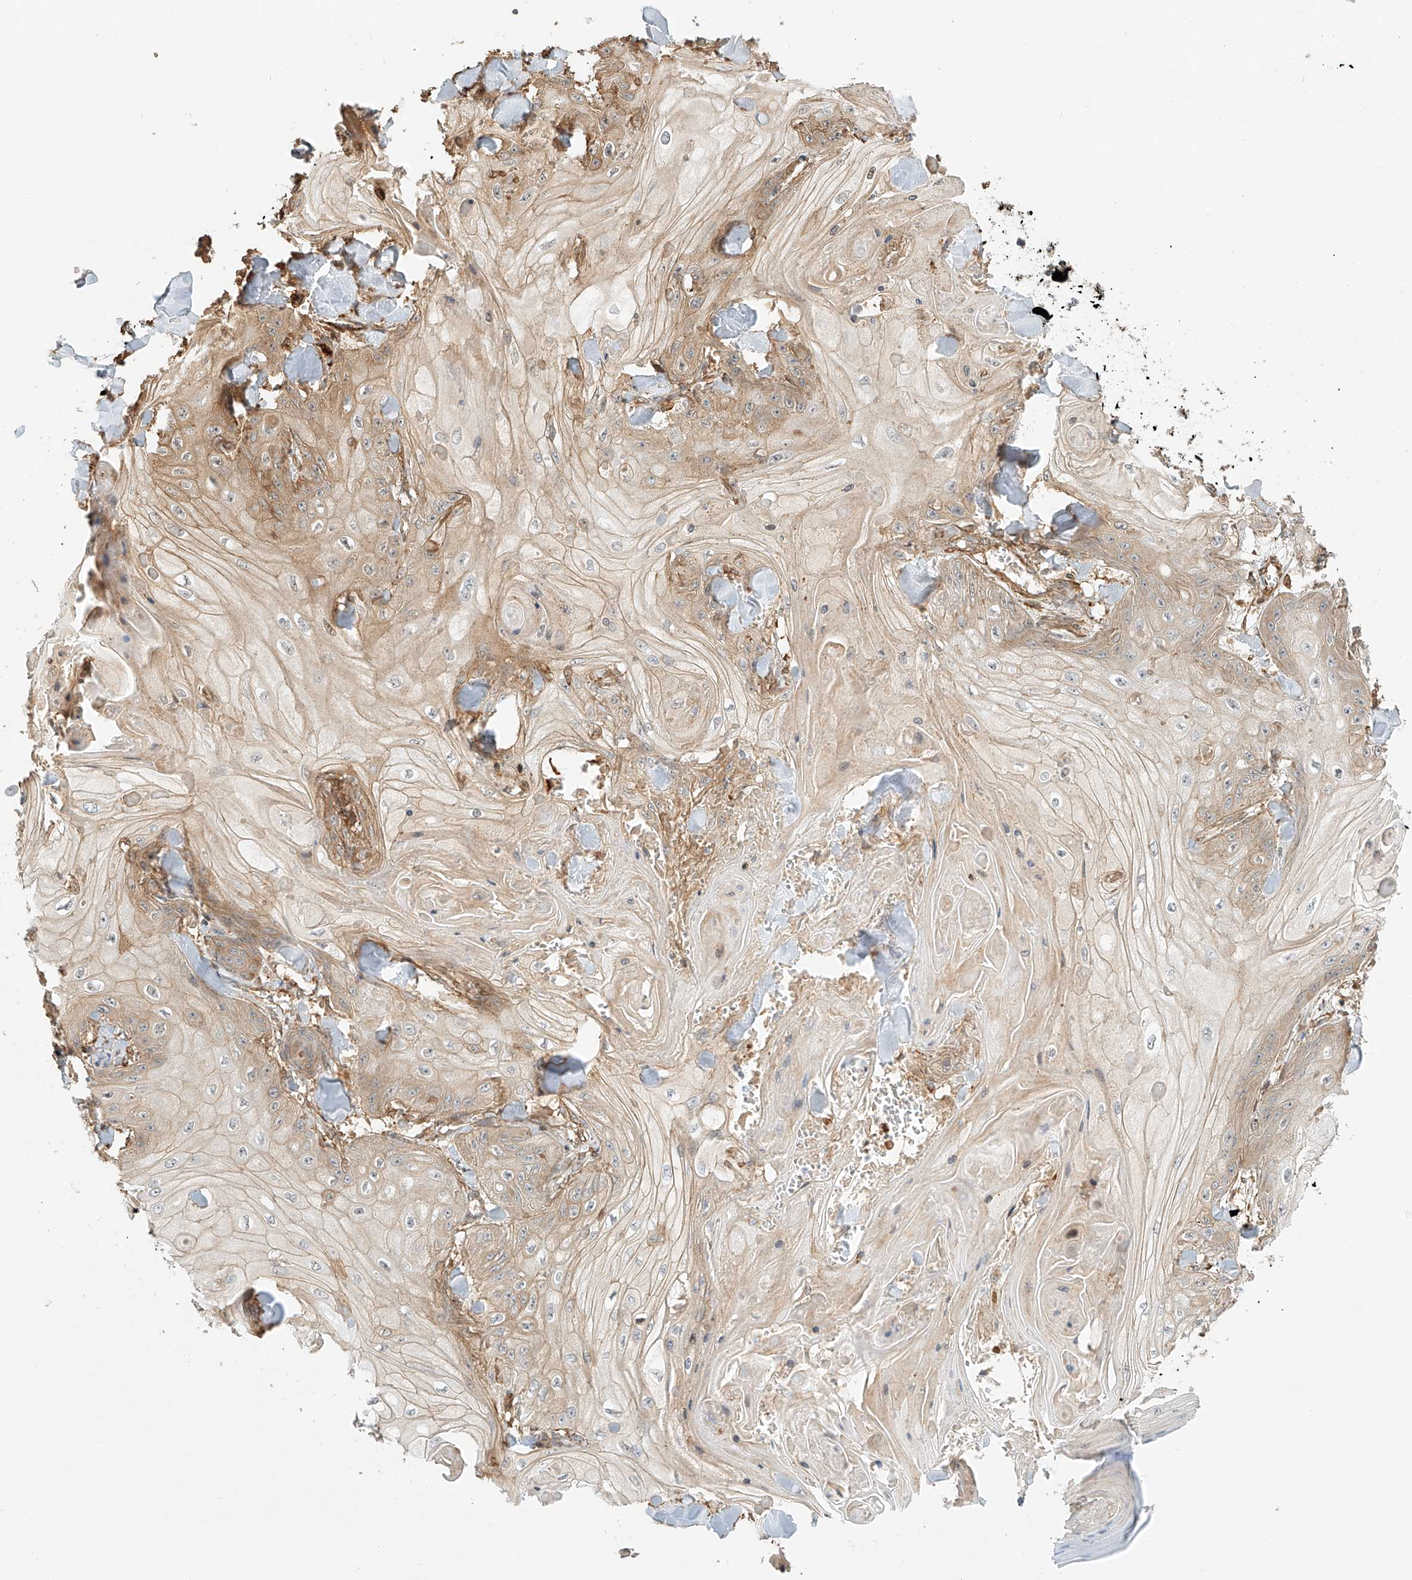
{"staining": {"intensity": "moderate", "quantity": "25%-75%", "location": "cytoplasmic/membranous"}, "tissue": "skin cancer", "cell_type": "Tumor cells", "image_type": "cancer", "snomed": [{"axis": "morphology", "description": "Squamous cell carcinoma, NOS"}, {"axis": "topography", "description": "Skin"}], "caption": "Squamous cell carcinoma (skin) tissue shows moderate cytoplasmic/membranous staining in about 25%-75% of tumor cells Ihc stains the protein in brown and the nuclei are stained blue.", "gene": "CSMD3", "patient": {"sex": "male", "age": 74}}